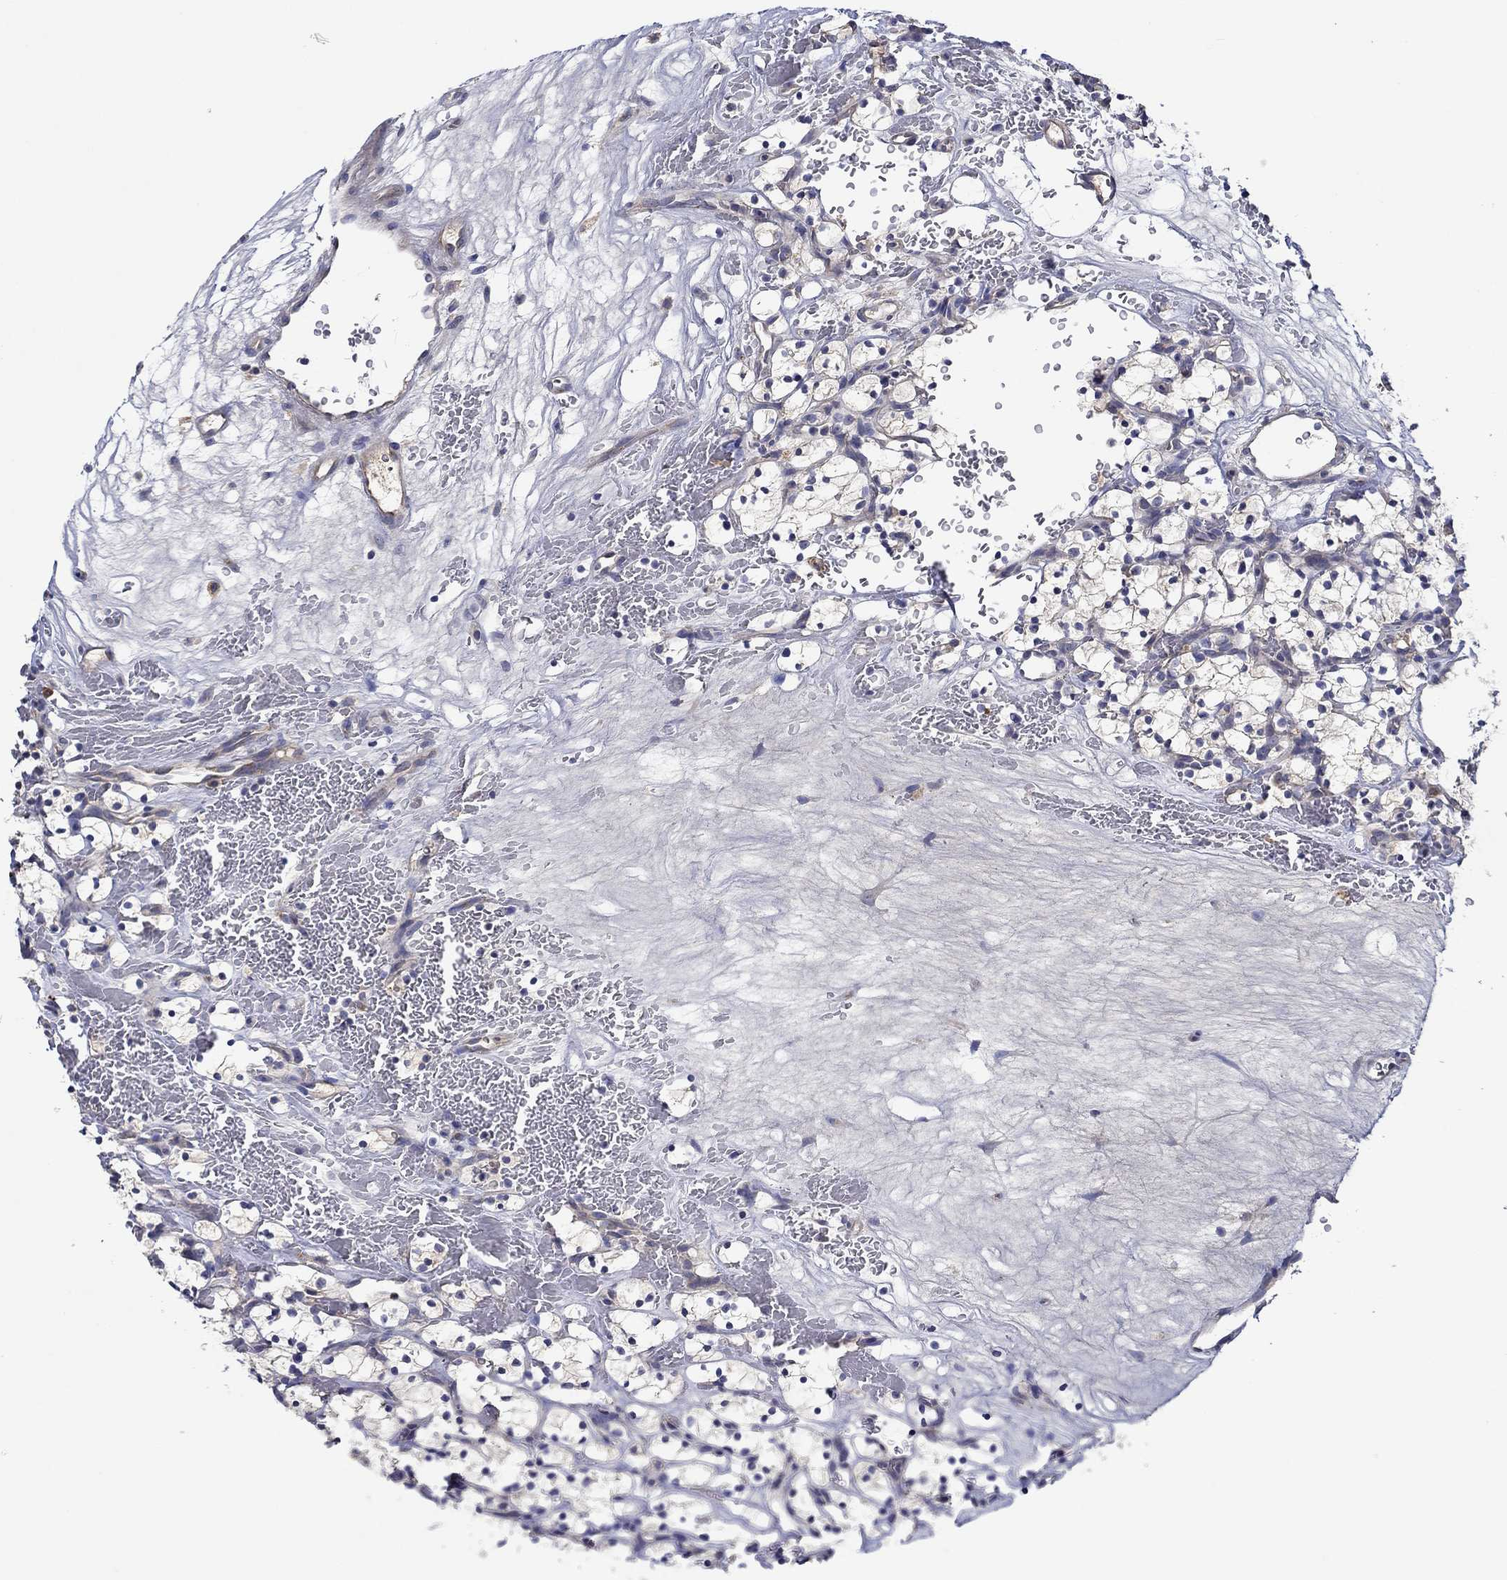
{"staining": {"intensity": "negative", "quantity": "none", "location": "none"}, "tissue": "renal cancer", "cell_type": "Tumor cells", "image_type": "cancer", "snomed": [{"axis": "morphology", "description": "Adenocarcinoma, NOS"}, {"axis": "topography", "description": "Kidney"}], "caption": "An immunohistochemistry (IHC) histopathology image of renal cancer is shown. There is no staining in tumor cells of renal cancer.", "gene": "CHIT1", "patient": {"sex": "female", "age": 64}}